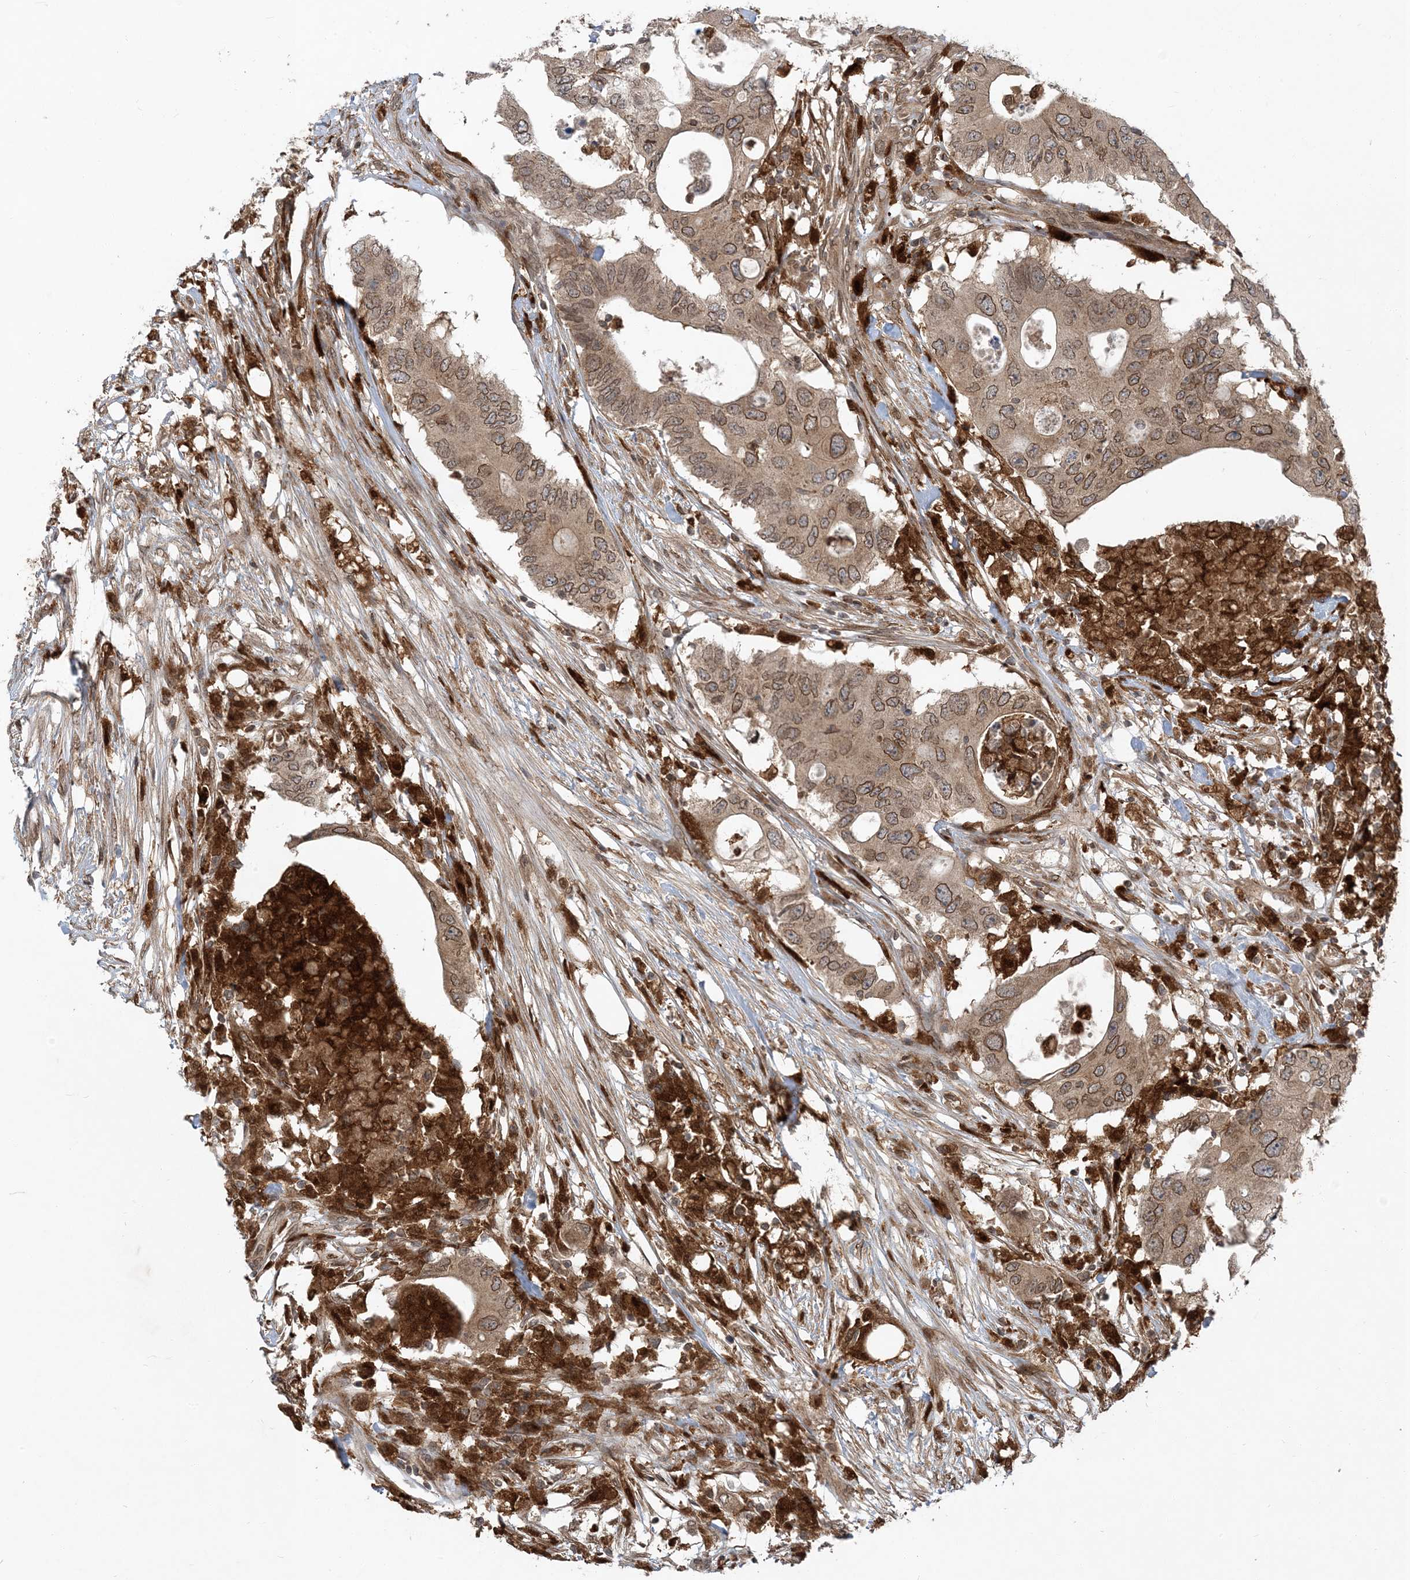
{"staining": {"intensity": "moderate", "quantity": ">75%", "location": "cytoplasmic/membranous,nuclear"}, "tissue": "colorectal cancer", "cell_type": "Tumor cells", "image_type": "cancer", "snomed": [{"axis": "morphology", "description": "Adenocarcinoma, NOS"}, {"axis": "topography", "description": "Colon"}], "caption": "Colorectal adenocarcinoma stained with DAB IHC reveals medium levels of moderate cytoplasmic/membranous and nuclear positivity in about >75% of tumor cells. (DAB = brown stain, brightfield microscopy at high magnification).", "gene": "NAGK", "patient": {"sex": "male", "age": 71}}